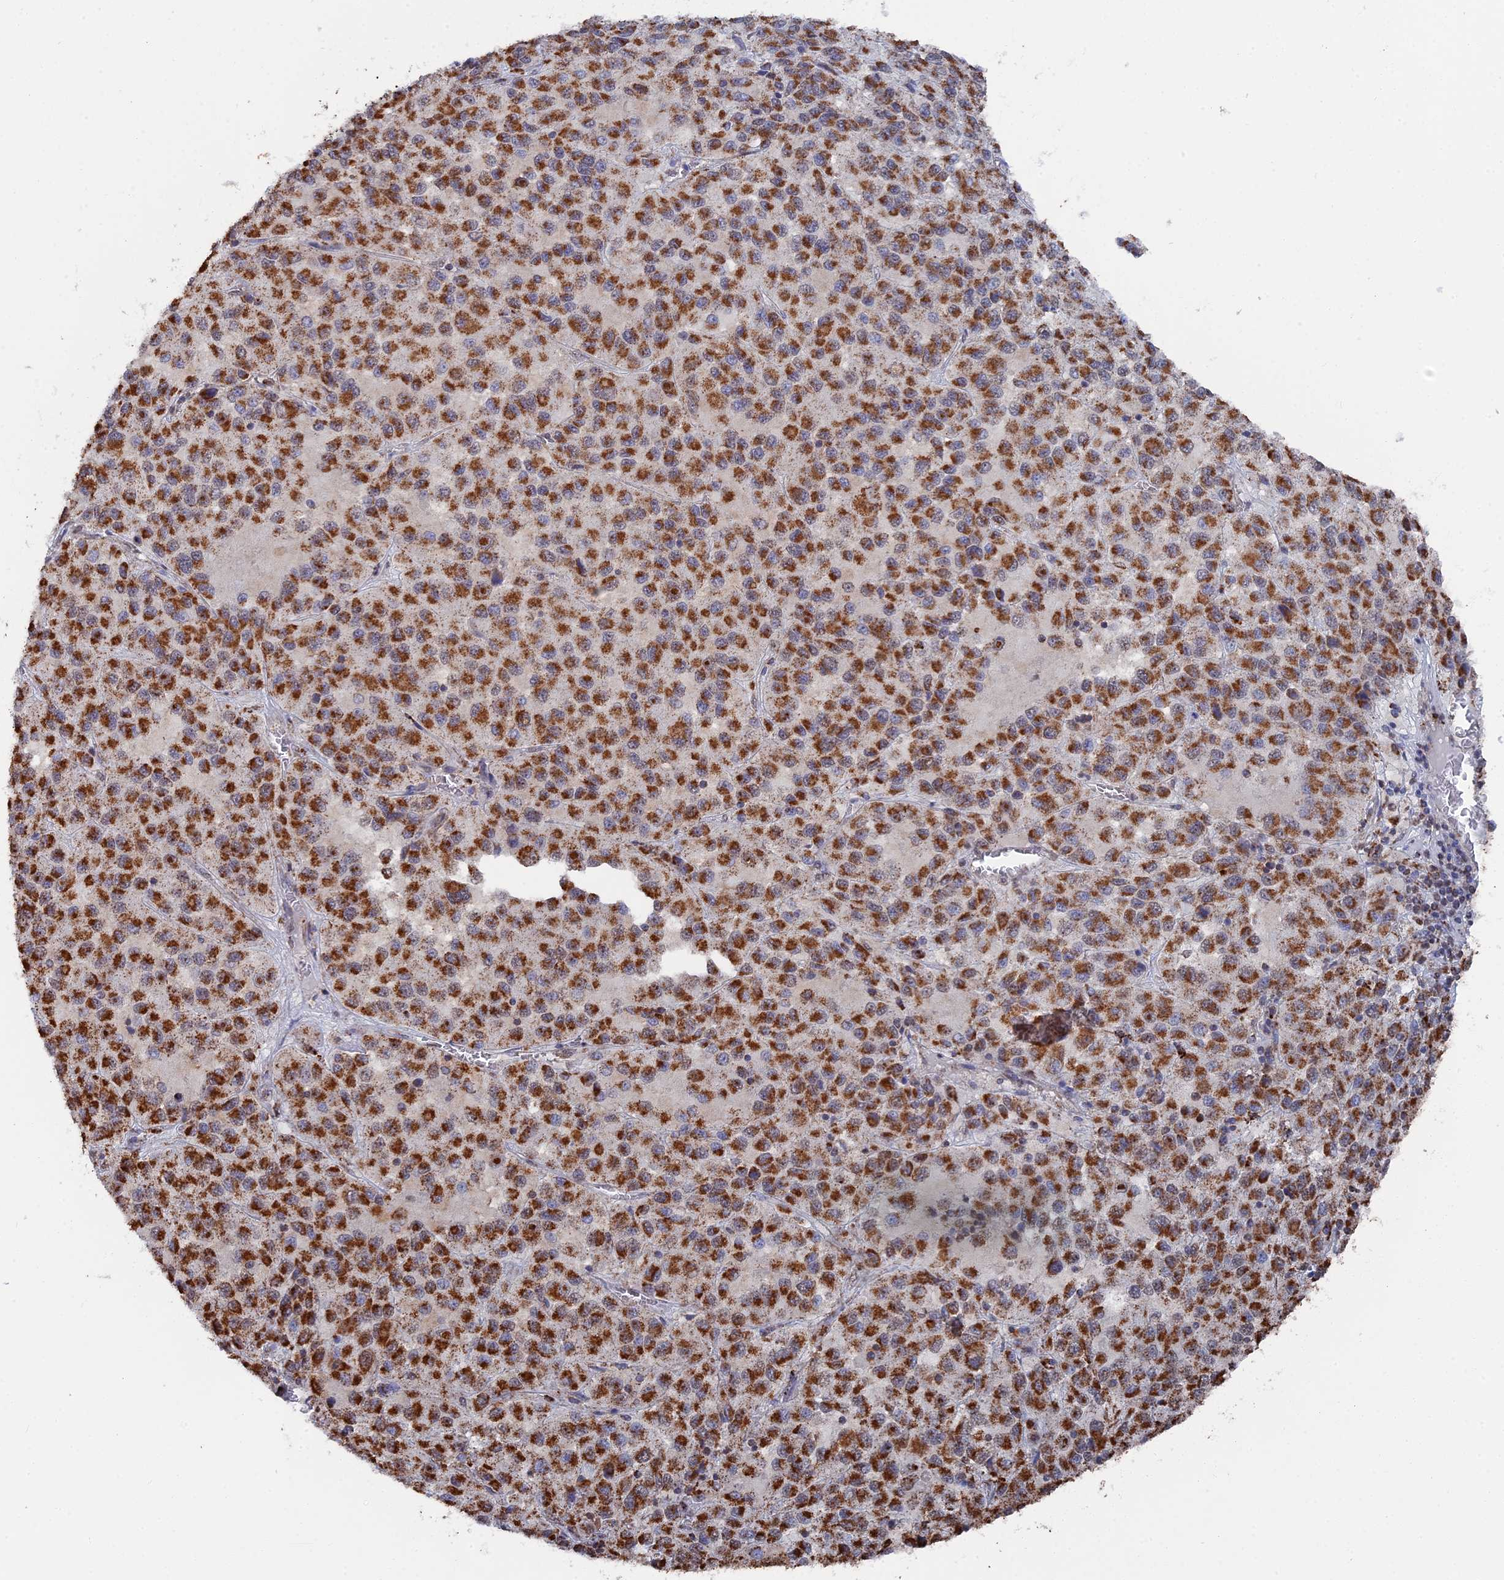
{"staining": {"intensity": "moderate", "quantity": ">75%", "location": "cytoplasmic/membranous"}, "tissue": "melanoma", "cell_type": "Tumor cells", "image_type": "cancer", "snomed": [{"axis": "morphology", "description": "Malignant melanoma, Metastatic site"}, {"axis": "topography", "description": "Lung"}], "caption": "Immunohistochemistry of human melanoma exhibits medium levels of moderate cytoplasmic/membranous positivity in approximately >75% of tumor cells.", "gene": "SMG9", "patient": {"sex": "male", "age": 64}}